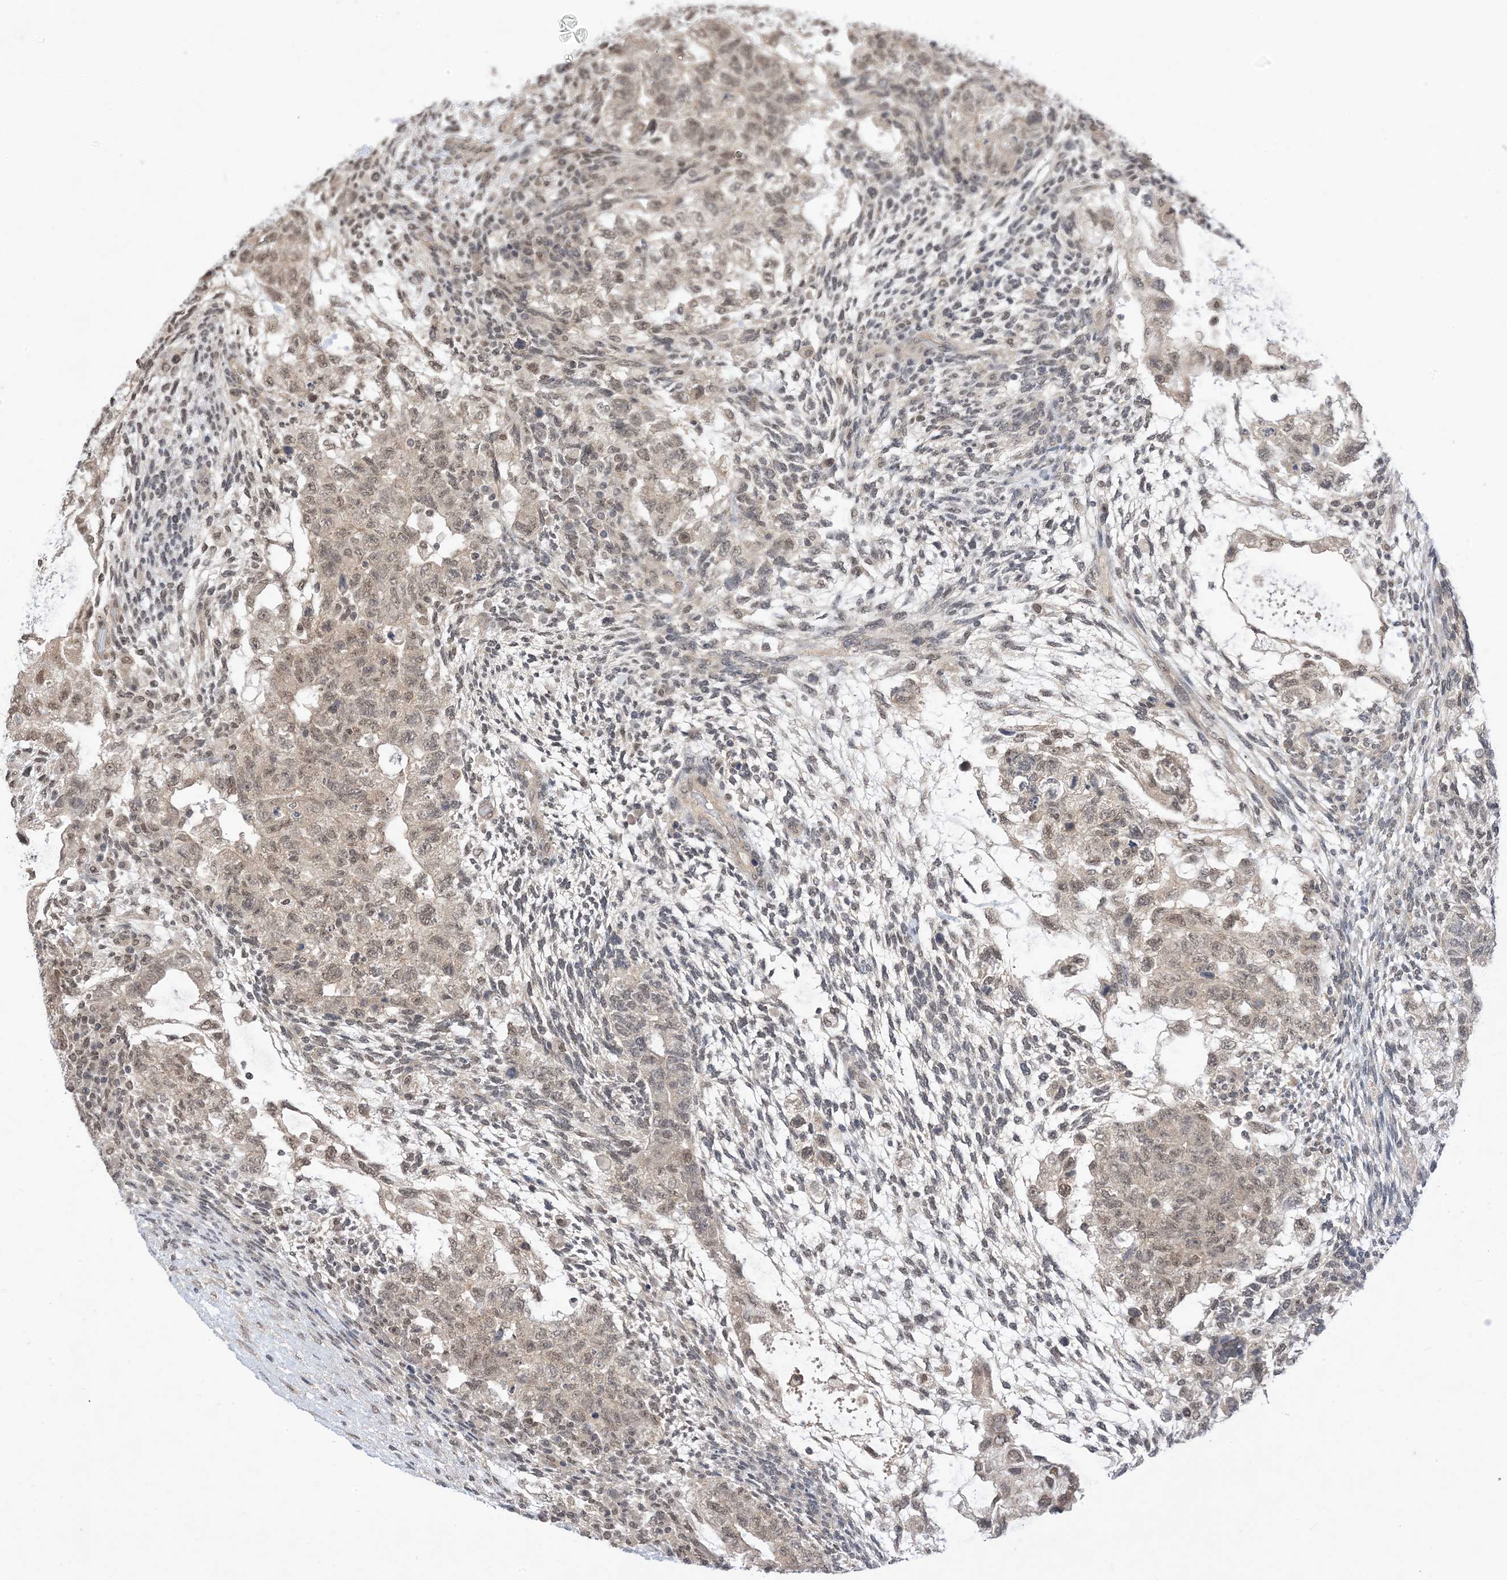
{"staining": {"intensity": "weak", "quantity": ">75%", "location": "nuclear"}, "tissue": "testis cancer", "cell_type": "Tumor cells", "image_type": "cancer", "snomed": [{"axis": "morphology", "description": "Normal tissue, NOS"}, {"axis": "morphology", "description": "Carcinoma, Embryonal, NOS"}, {"axis": "topography", "description": "Testis"}], "caption": "About >75% of tumor cells in human testis cancer display weak nuclear protein expression as visualized by brown immunohistochemical staining.", "gene": "RANBP9", "patient": {"sex": "male", "age": 36}}